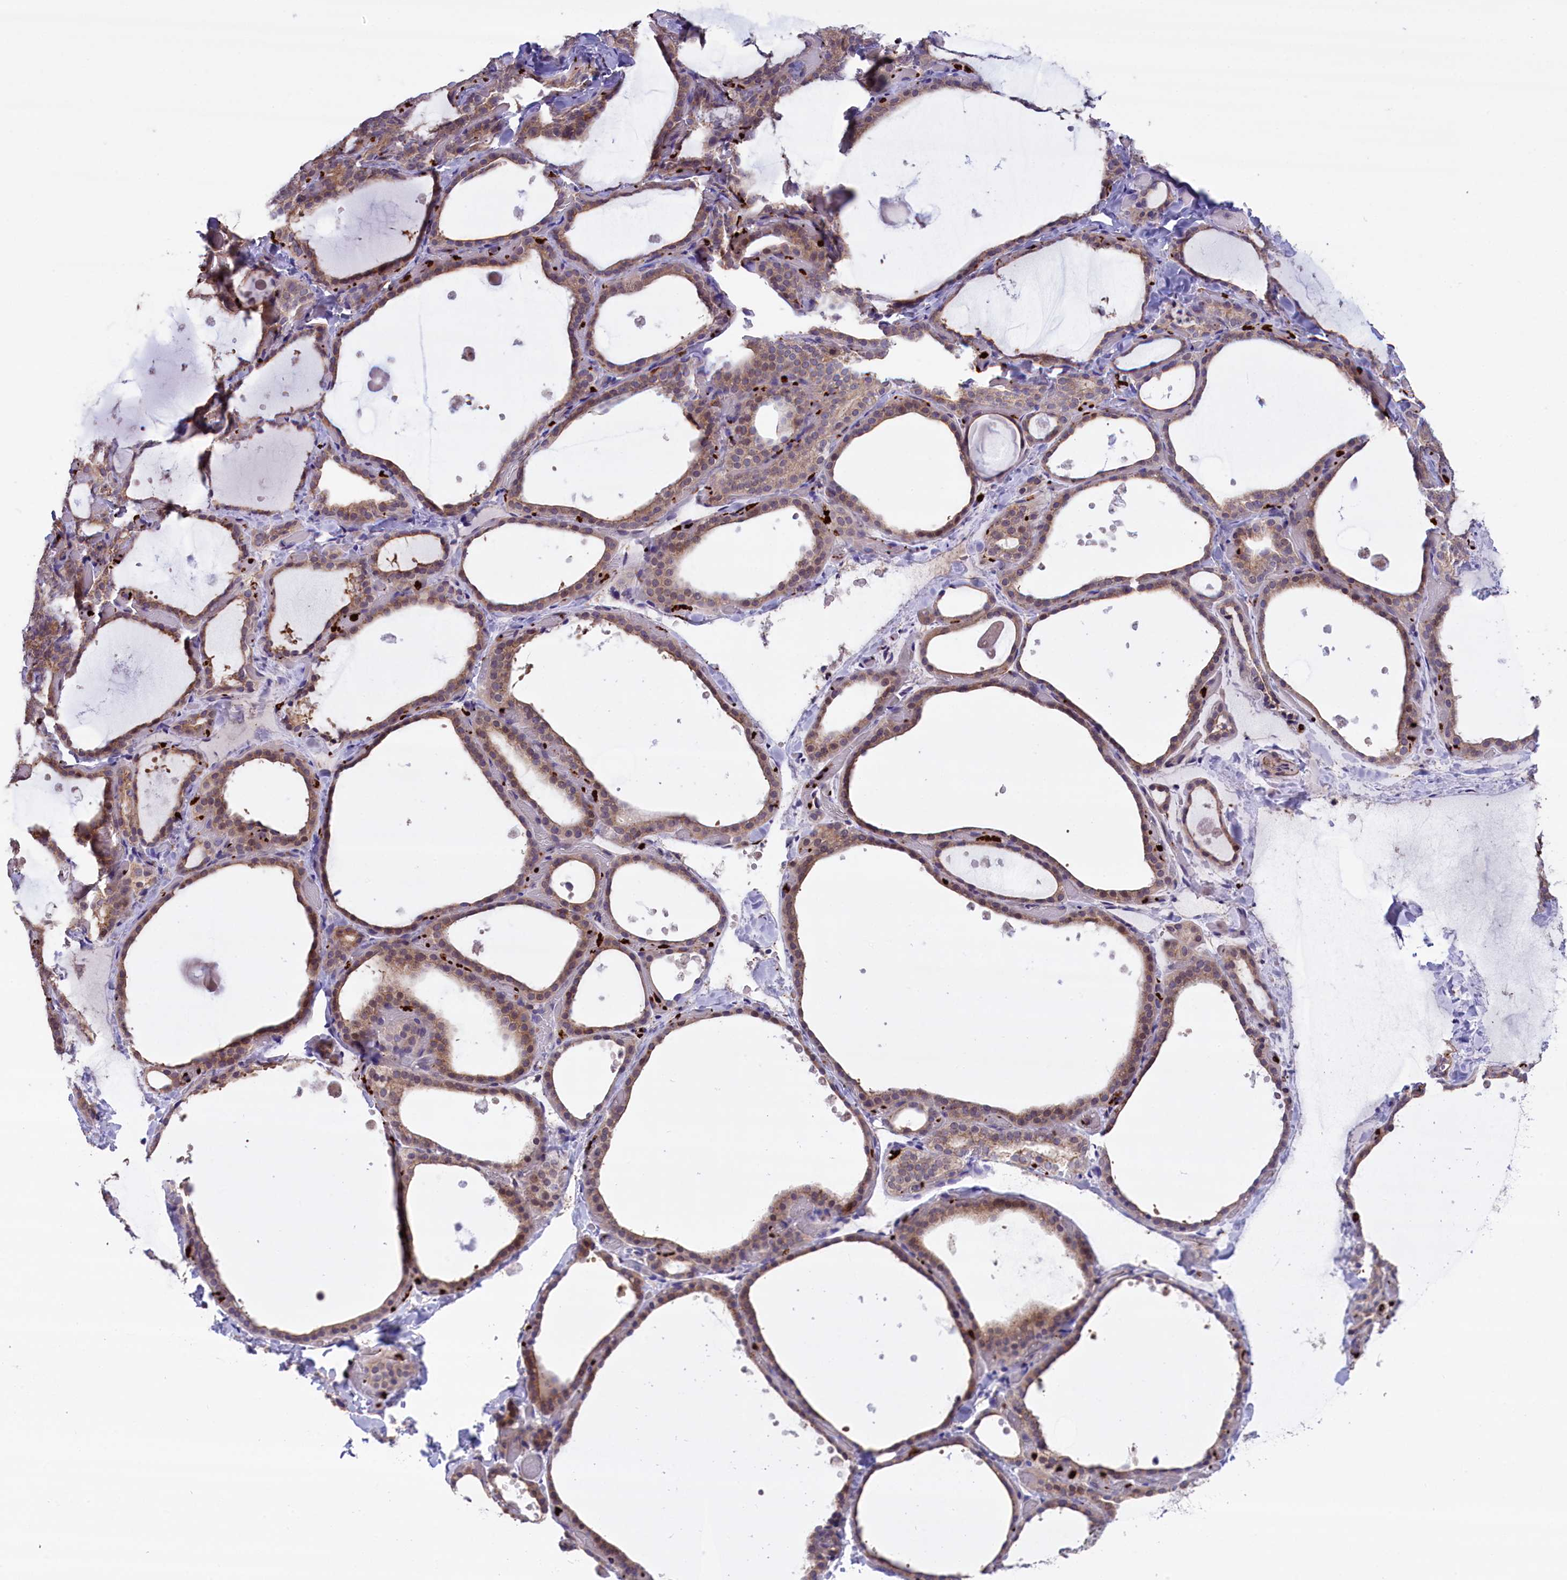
{"staining": {"intensity": "weak", "quantity": ">75%", "location": "cytoplasmic/membranous"}, "tissue": "thyroid gland", "cell_type": "Glandular cells", "image_type": "normal", "snomed": [{"axis": "morphology", "description": "Normal tissue, NOS"}, {"axis": "topography", "description": "Thyroid gland"}], "caption": "IHC micrograph of normal thyroid gland: human thyroid gland stained using immunohistochemistry (IHC) demonstrates low levels of weak protein expression localized specifically in the cytoplasmic/membranous of glandular cells, appearing as a cytoplasmic/membranous brown color.", "gene": "HEATR3", "patient": {"sex": "female", "age": 44}}